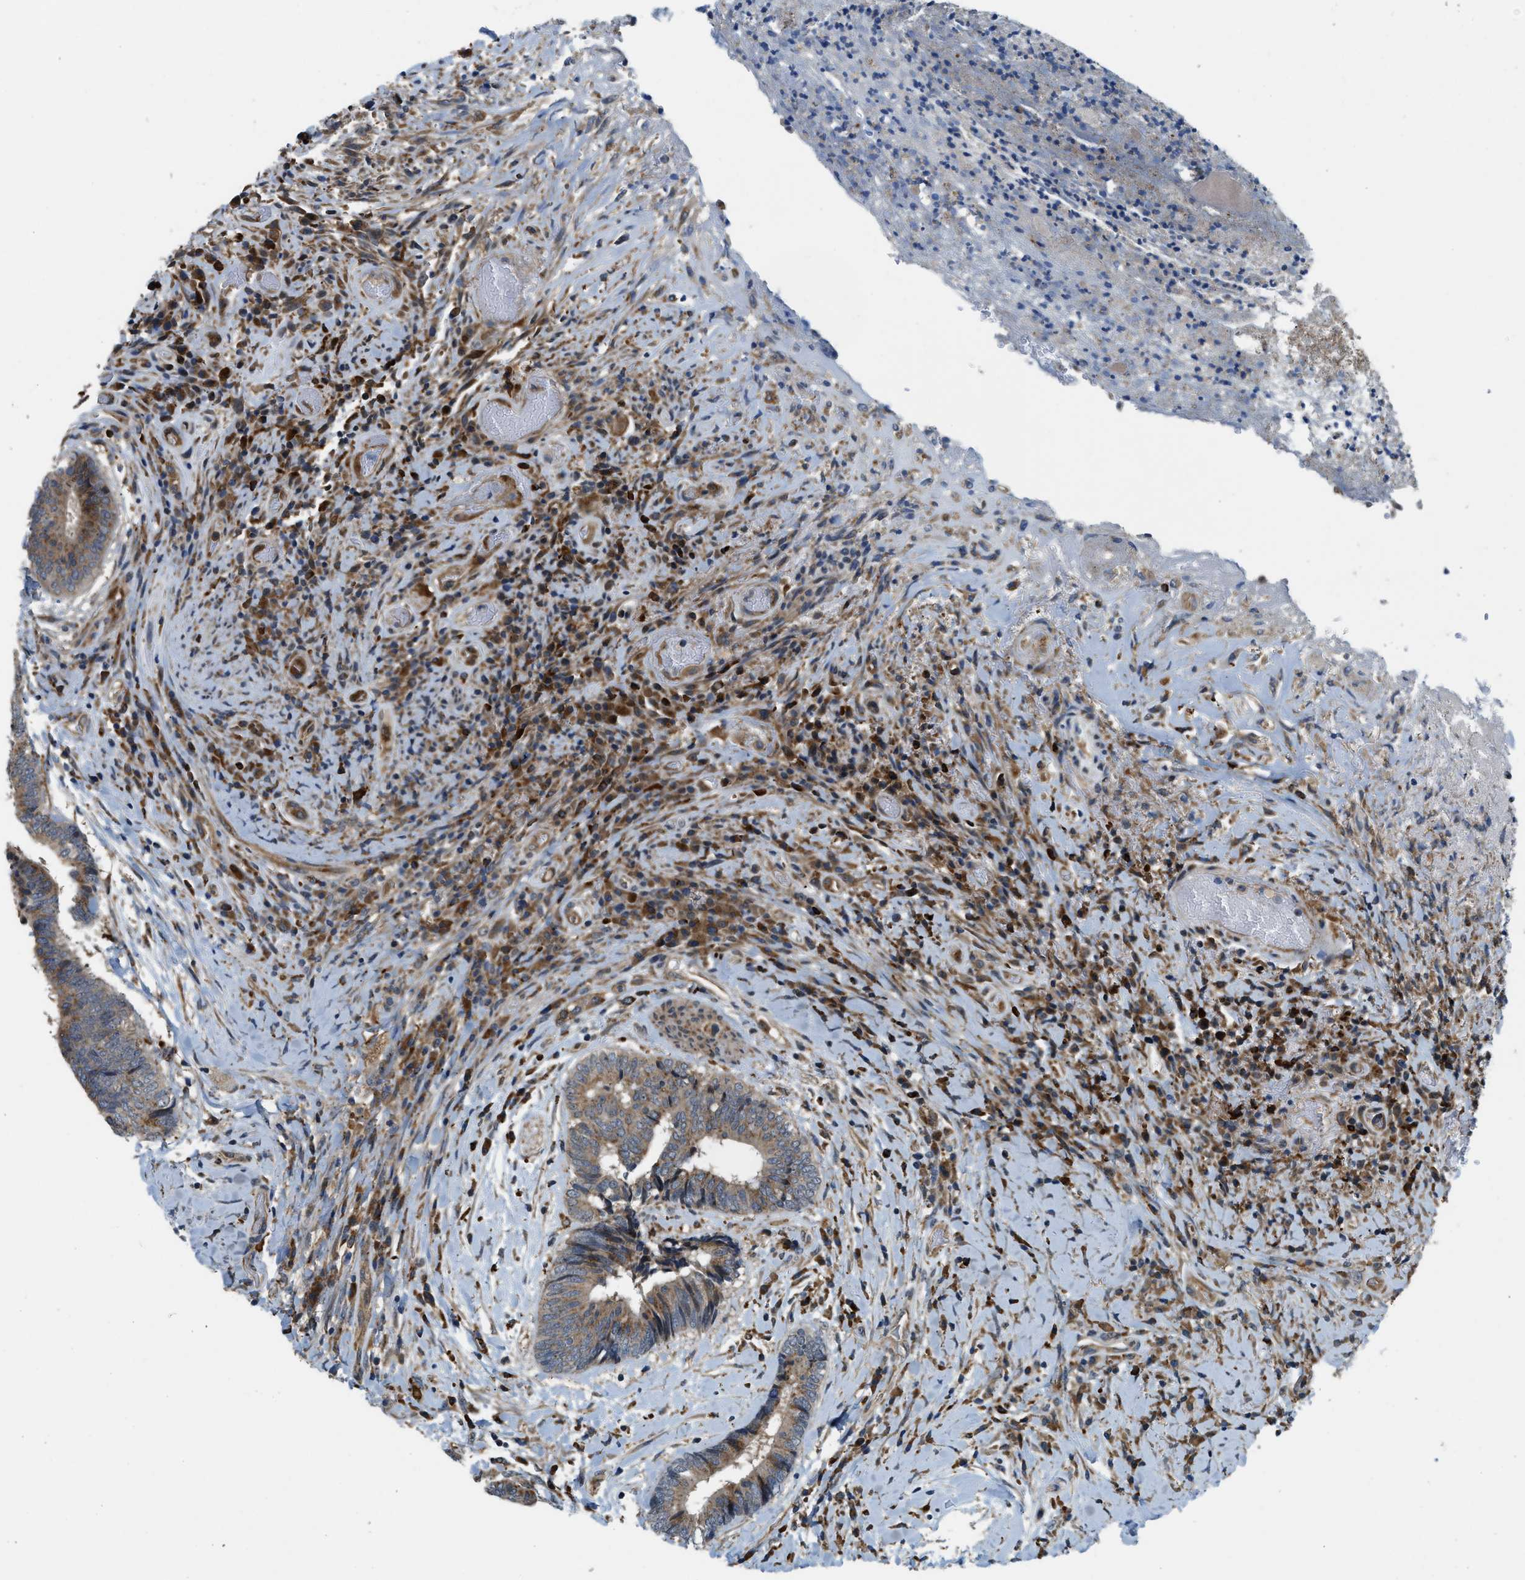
{"staining": {"intensity": "moderate", "quantity": "25%-75%", "location": "cytoplasmic/membranous"}, "tissue": "colorectal cancer", "cell_type": "Tumor cells", "image_type": "cancer", "snomed": [{"axis": "morphology", "description": "Adenocarcinoma, NOS"}, {"axis": "topography", "description": "Rectum"}], "caption": "Colorectal cancer stained for a protein displays moderate cytoplasmic/membranous positivity in tumor cells. The staining was performed using DAB (3,3'-diaminobenzidine), with brown indicating positive protein expression. Nuclei are stained blue with hematoxylin.", "gene": "STARD3NL", "patient": {"sex": "male", "age": 63}}